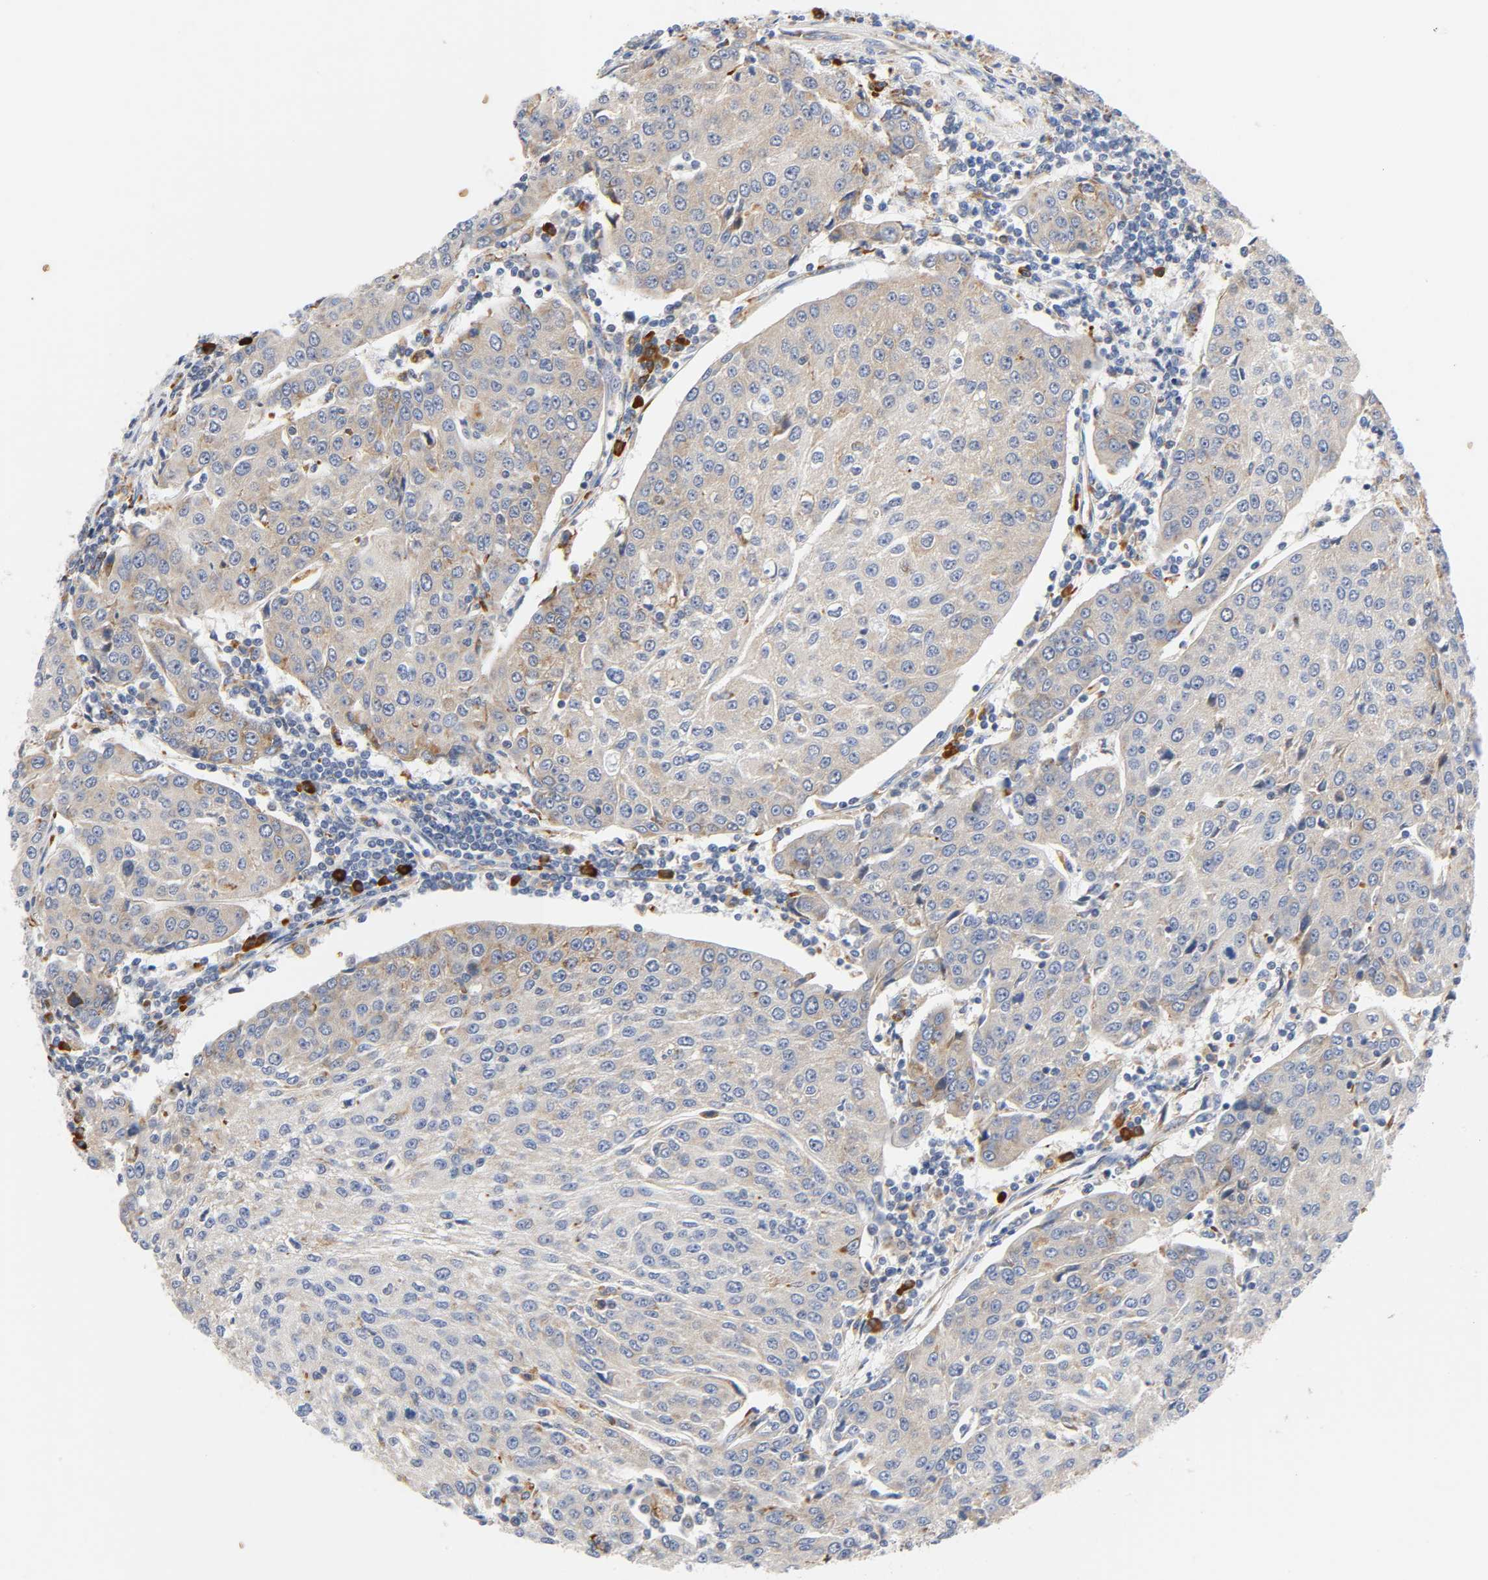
{"staining": {"intensity": "weak", "quantity": ">75%", "location": "cytoplasmic/membranous"}, "tissue": "urothelial cancer", "cell_type": "Tumor cells", "image_type": "cancer", "snomed": [{"axis": "morphology", "description": "Urothelial carcinoma, High grade"}, {"axis": "topography", "description": "Urinary bladder"}], "caption": "High-power microscopy captured an immunohistochemistry photomicrograph of urothelial cancer, revealing weak cytoplasmic/membranous positivity in about >75% of tumor cells.", "gene": "UCKL1", "patient": {"sex": "female", "age": 85}}